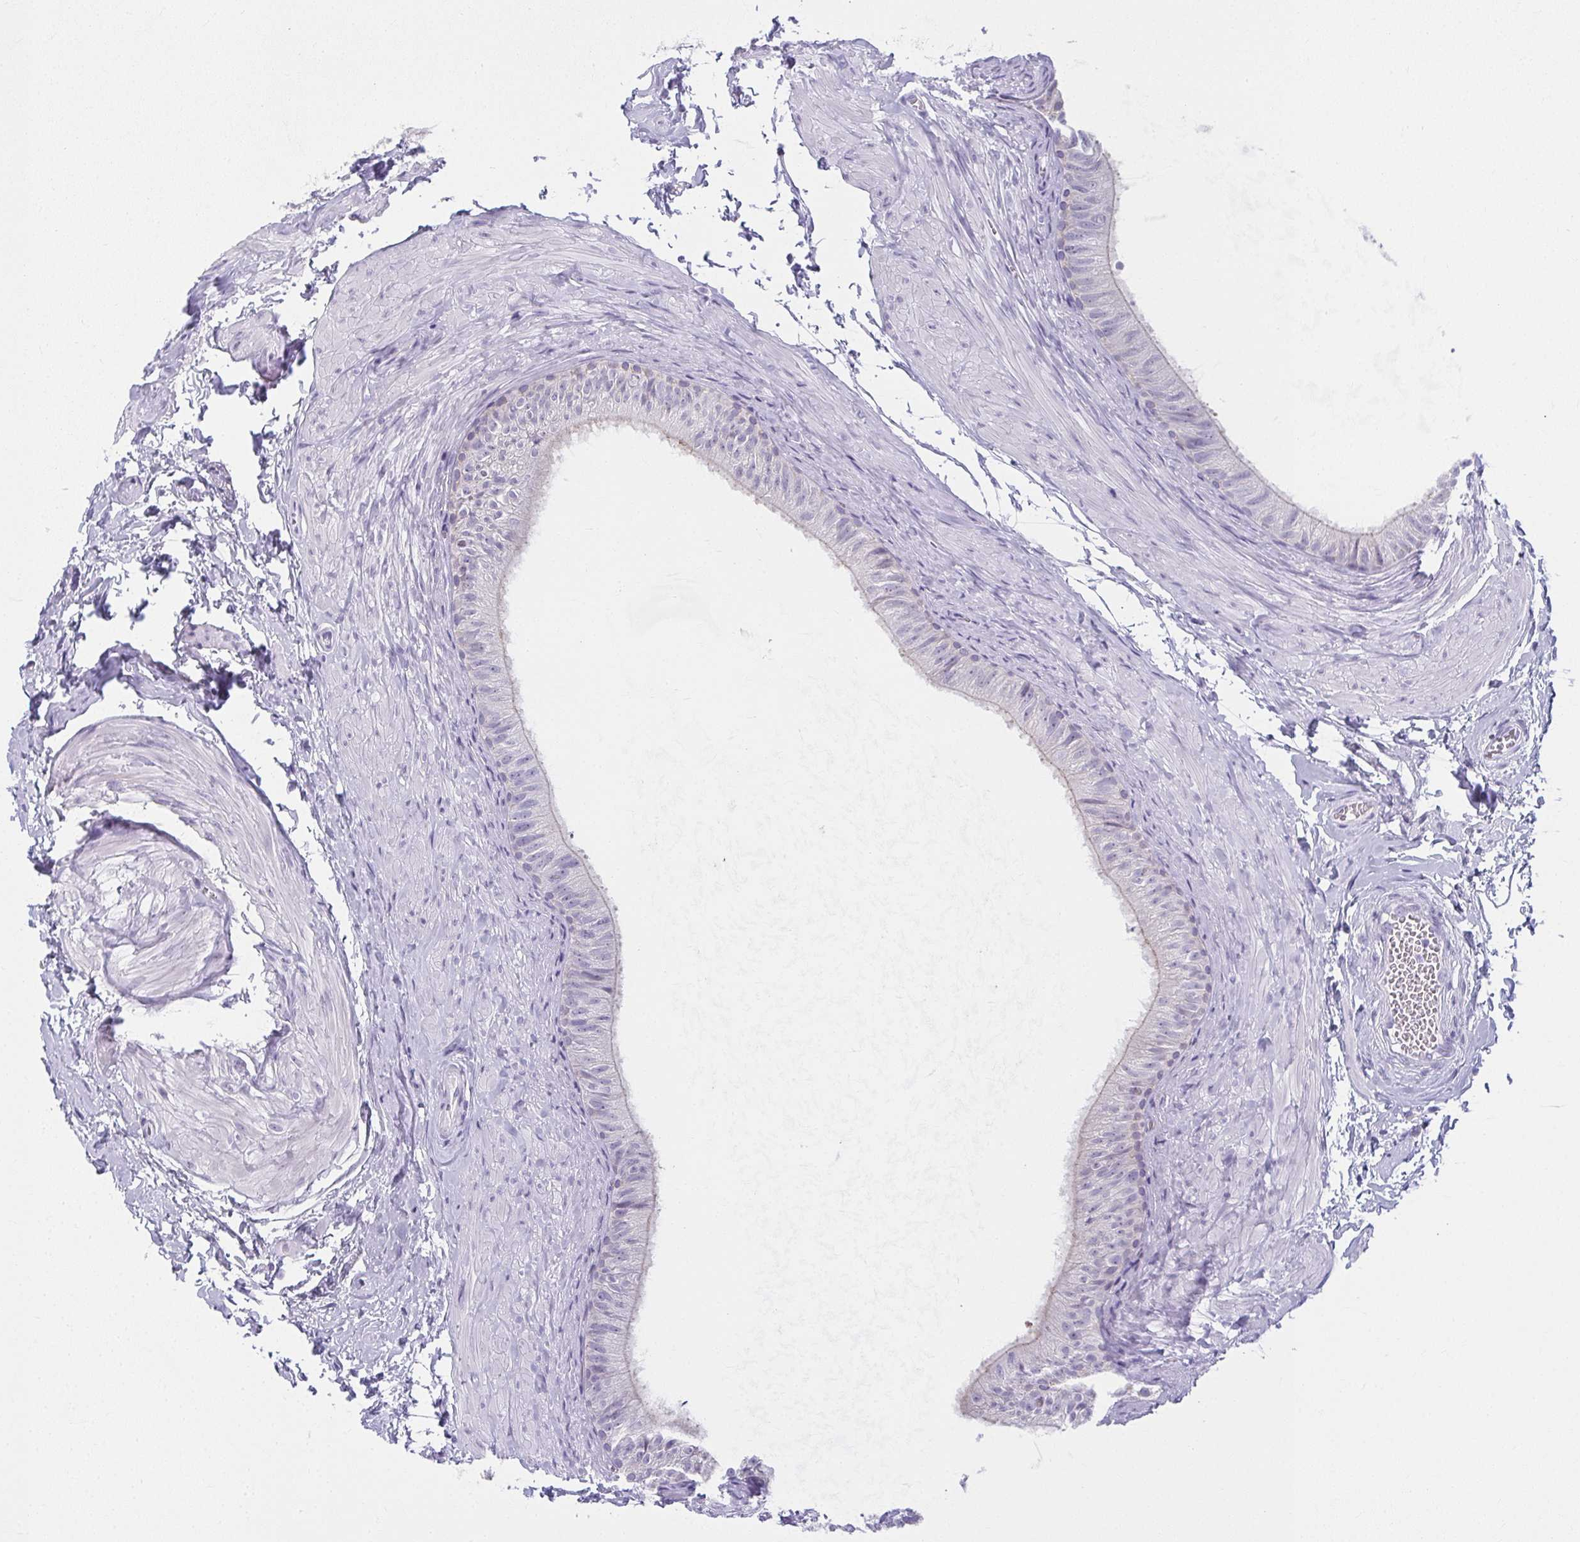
{"staining": {"intensity": "negative", "quantity": "none", "location": "none"}, "tissue": "epididymis", "cell_type": "Glandular cells", "image_type": "normal", "snomed": [{"axis": "morphology", "description": "Normal tissue, NOS"}, {"axis": "topography", "description": "Epididymis, spermatic cord, NOS"}, {"axis": "topography", "description": "Epididymis"}, {"axis": "topography", "description": "Peripheral nerve tissue"}], "caption": "IHC photomicrograph of normal epididymis: epididymis stained with DAB displays no significant protein staining in glandular cells. The staining is performed using DAB (3,3'-diaminobenzidine) brown chromogen with nuclei counter-stained in using hematoxylin.", "gene": "MOBP", "patient": {"sex": "male", "age": 29}}